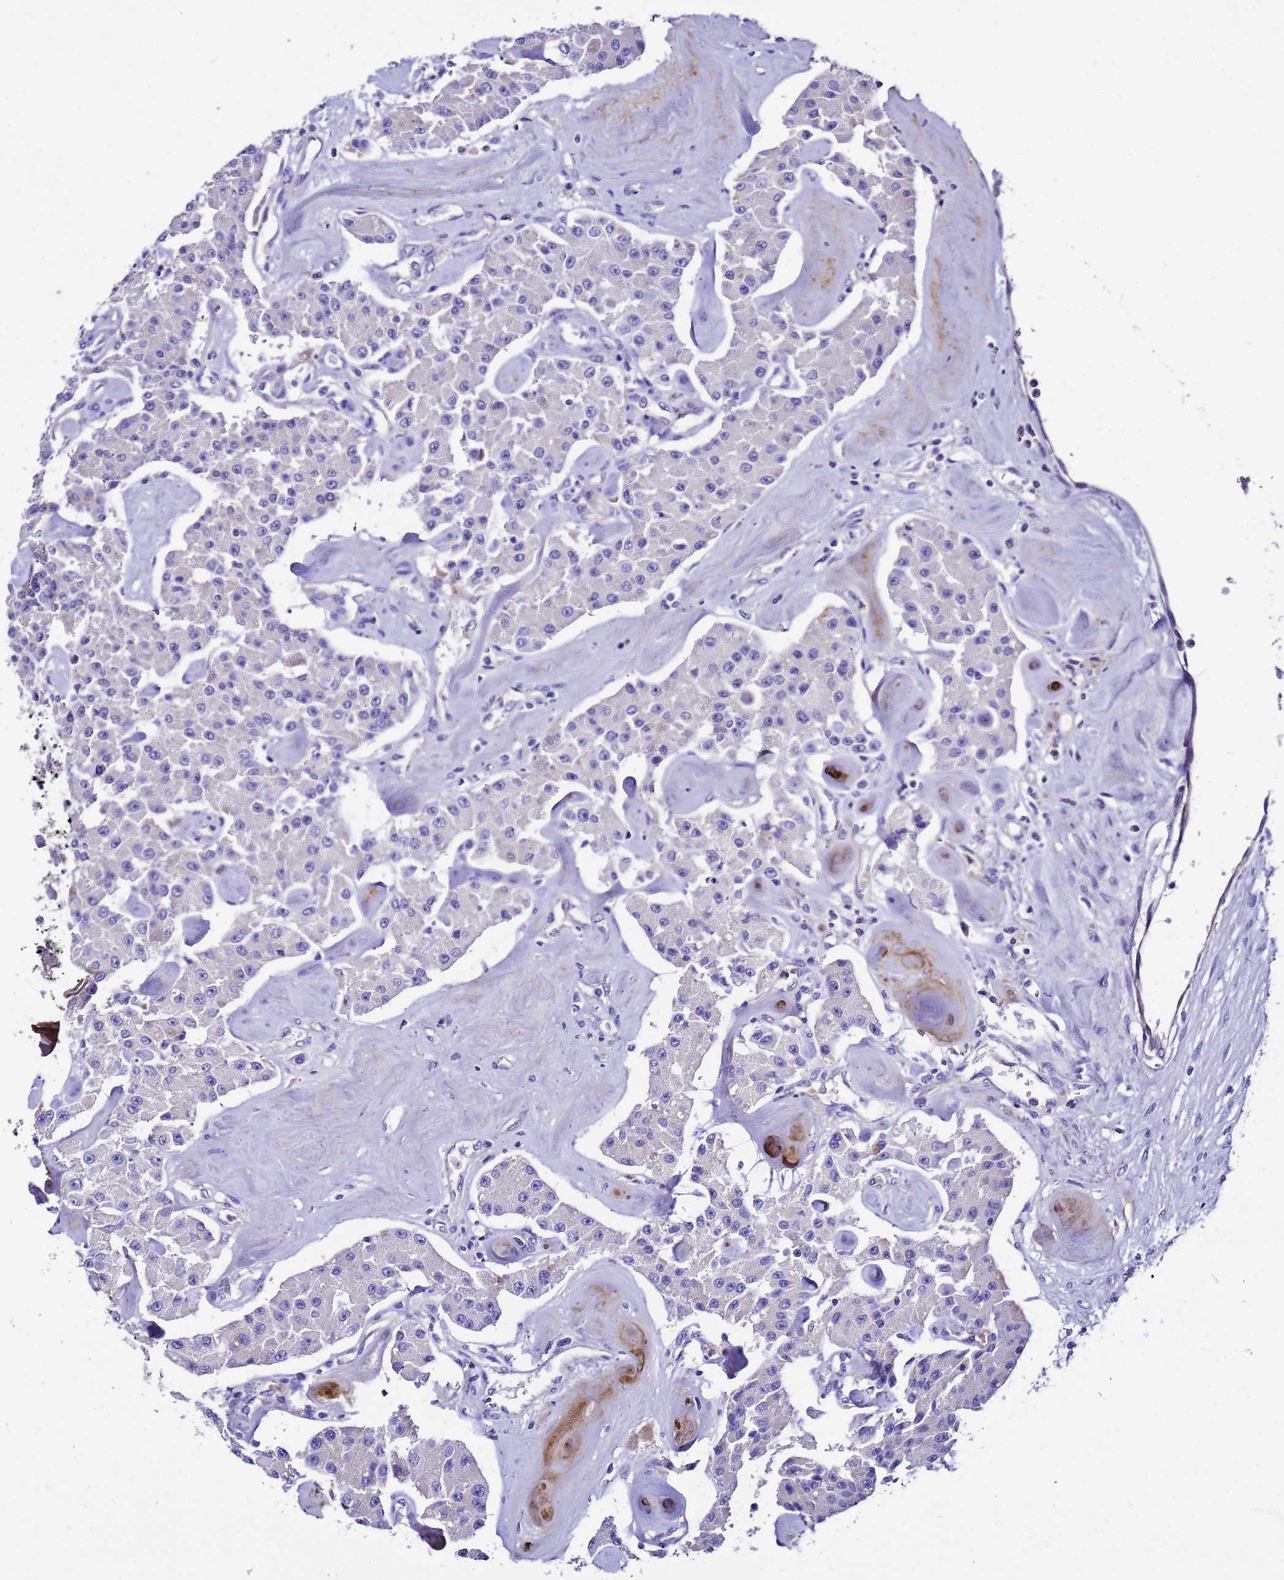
{"staining": {"intensity": "negative", "quantity": "none", "location": "none"}, "tissue": "carcinoid", "cell_type": "Tumor cells", "image_type": "cancer", "snomed": [{"axis": "morphology", "description": "Carcinoid, malignant, NOS"}, {"axis": "topography", "description": "Pancreas"}], "caption": "A high-resolution photomicrograph shows IHC staining of carcinoid, which demonstrates no significant staining in tumor cells.", "gene": "UGT2A1", "patient": {"sex": "male", "age": 41}}